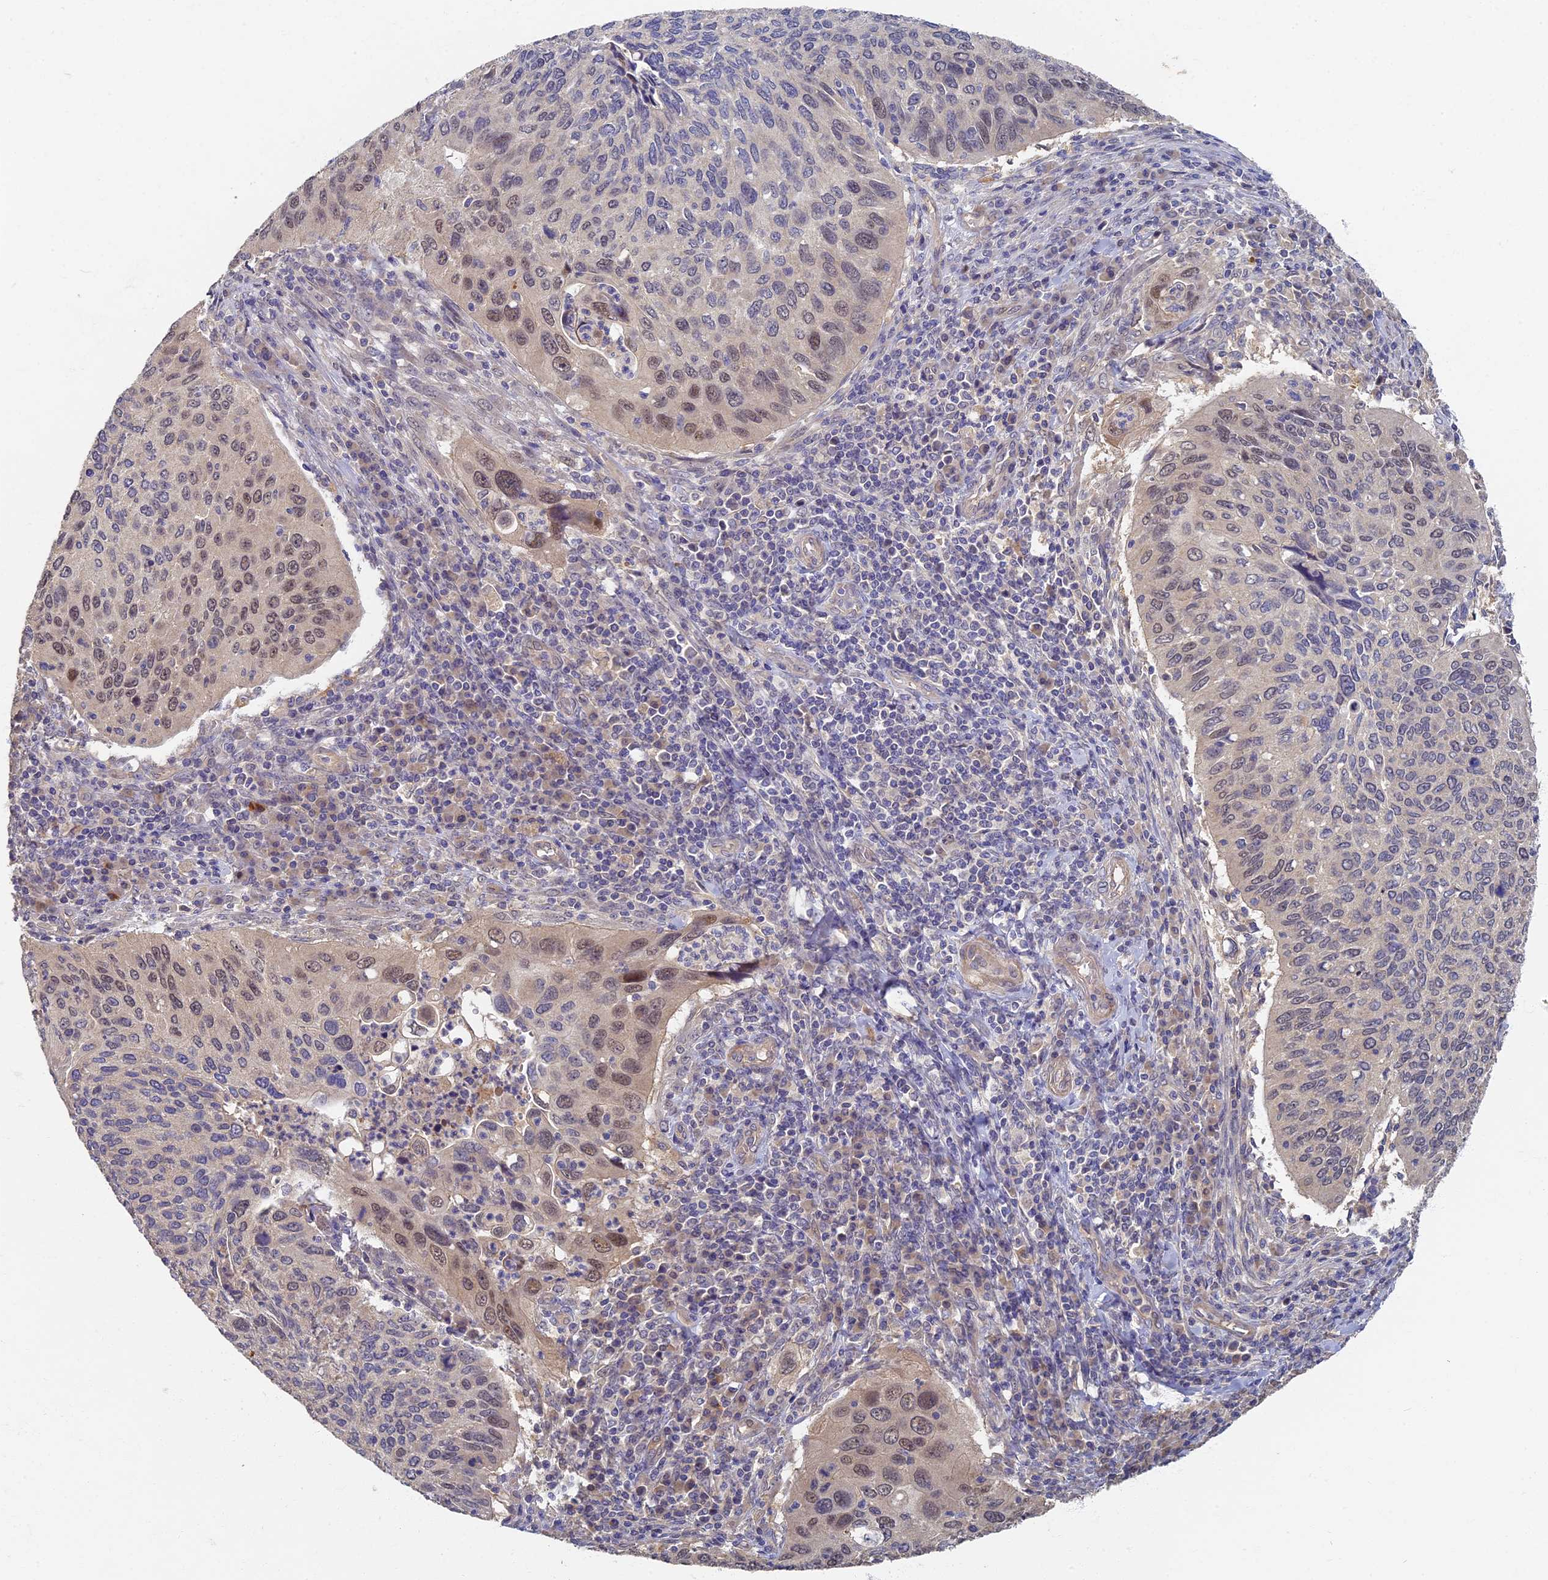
{"staining": {"intensity": "moderate", "quantity": "<25%", "location": "nuclear"}, "tissue": "cervical cancer", "cell_type": "Tumor cells", "image_type": "cancer", "snomed": [{"axis": "morphology", "description": "Squamous cell carcinoma, NOS"}, {"axis": "topography", "description": "Cervix"}], "caption": "Protein positivity by immunohistochemistry reveals moderate nuclear expression in approximately <25% of tumor cells in cervical cancer (squamous cell carcinoma). Nuclei are stained in blue.", "gene": "RSPH3", "patient": {"sex": "female", "age": 38}}